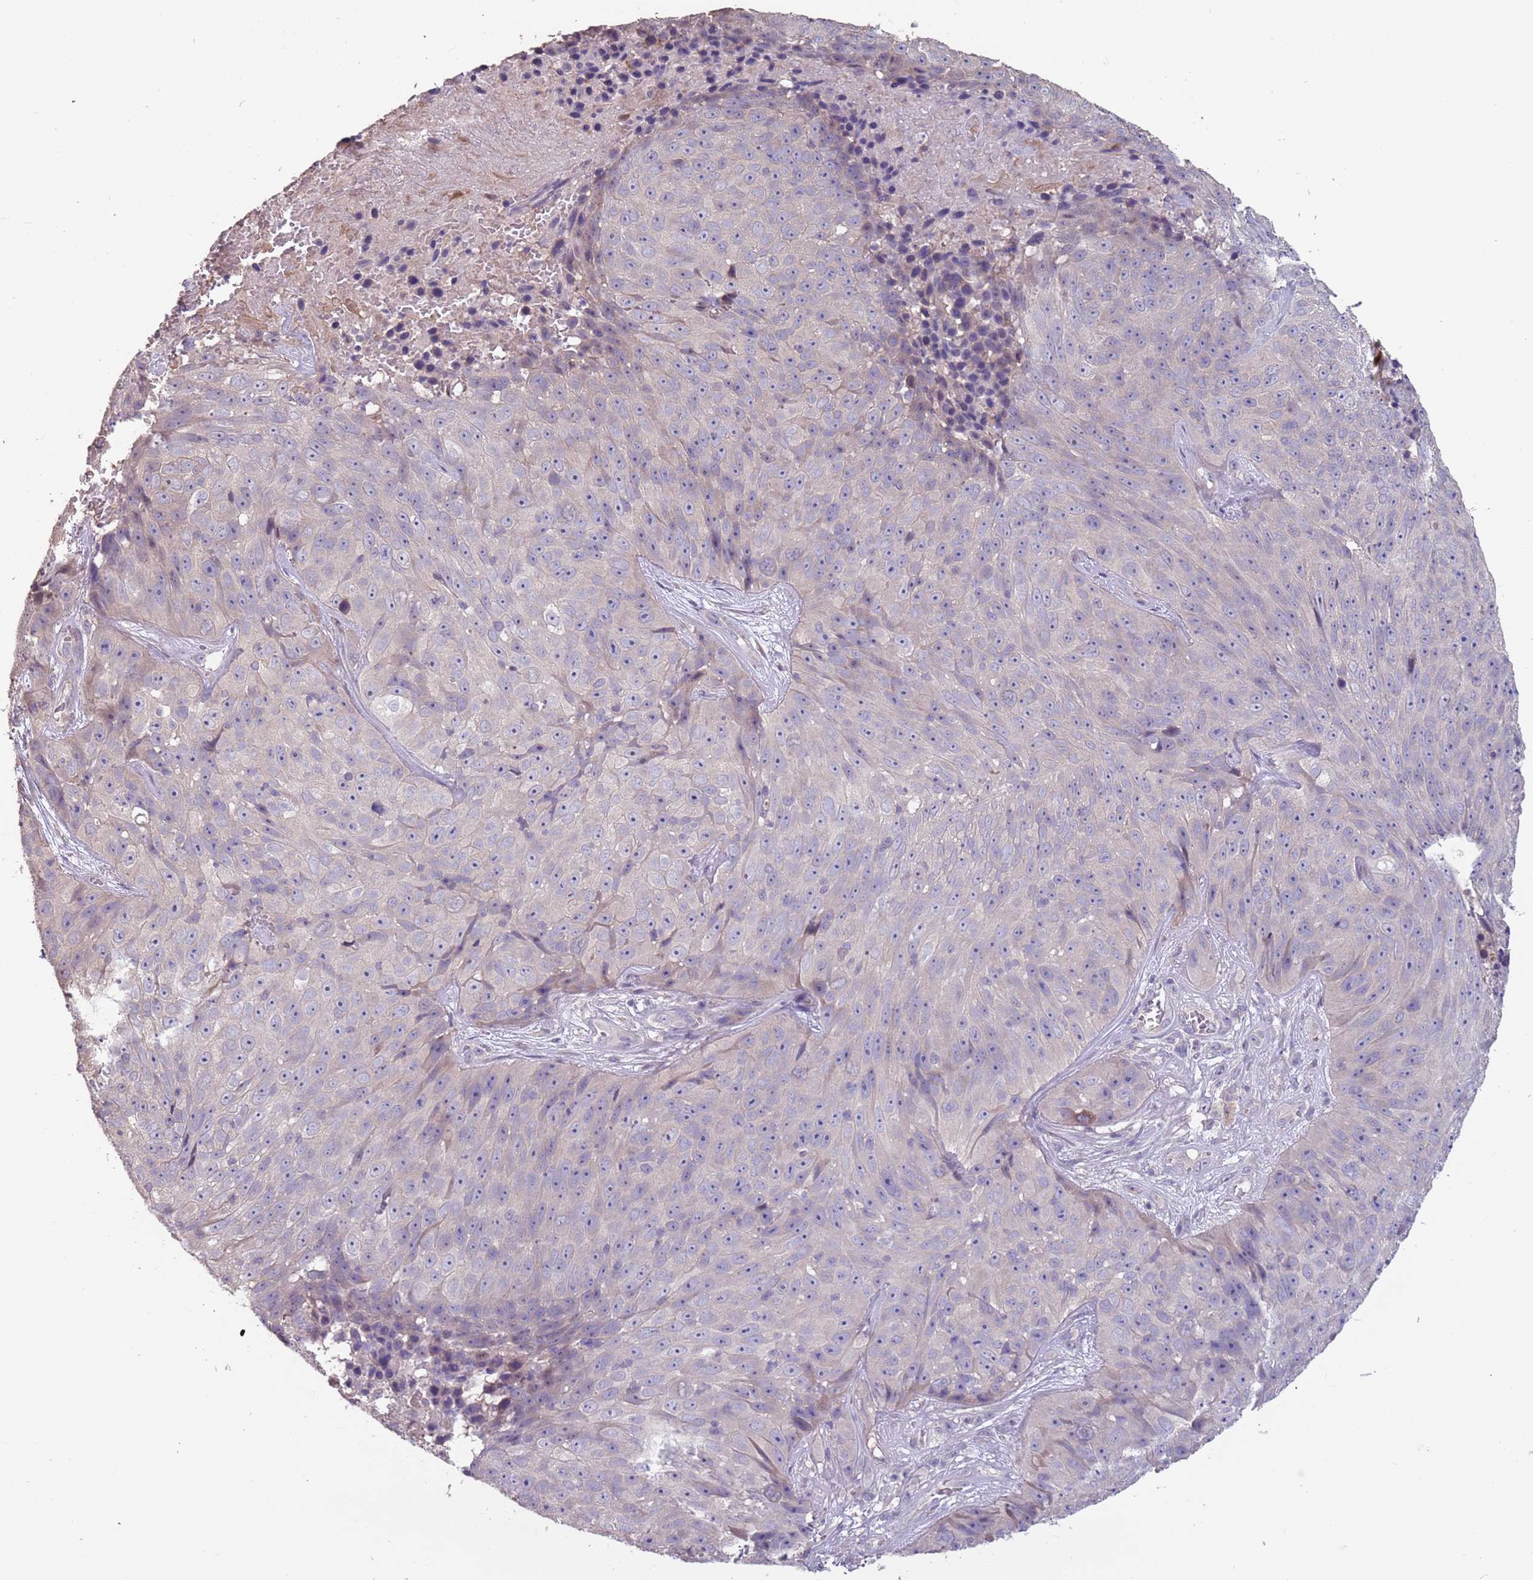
{"staining": {"intensity": "negative", "quantity": "none", "location": "none"}, "tissue": "skin cancer", "cell_type": "Tumor cells", "image_type": "cancer", "snomed": [{"axis": "morphology", "description": "Squamous cell carcinoma, NOS"}, {"axis": "topography", "description": "Skin"}], "caption": "IHC image of neoplastic tissue: skin cancer stained with DAB displays no significant protein expression in tumor cells.", "gene": "MBD3L1", "patient": {"sex": "female", "age": 87}}